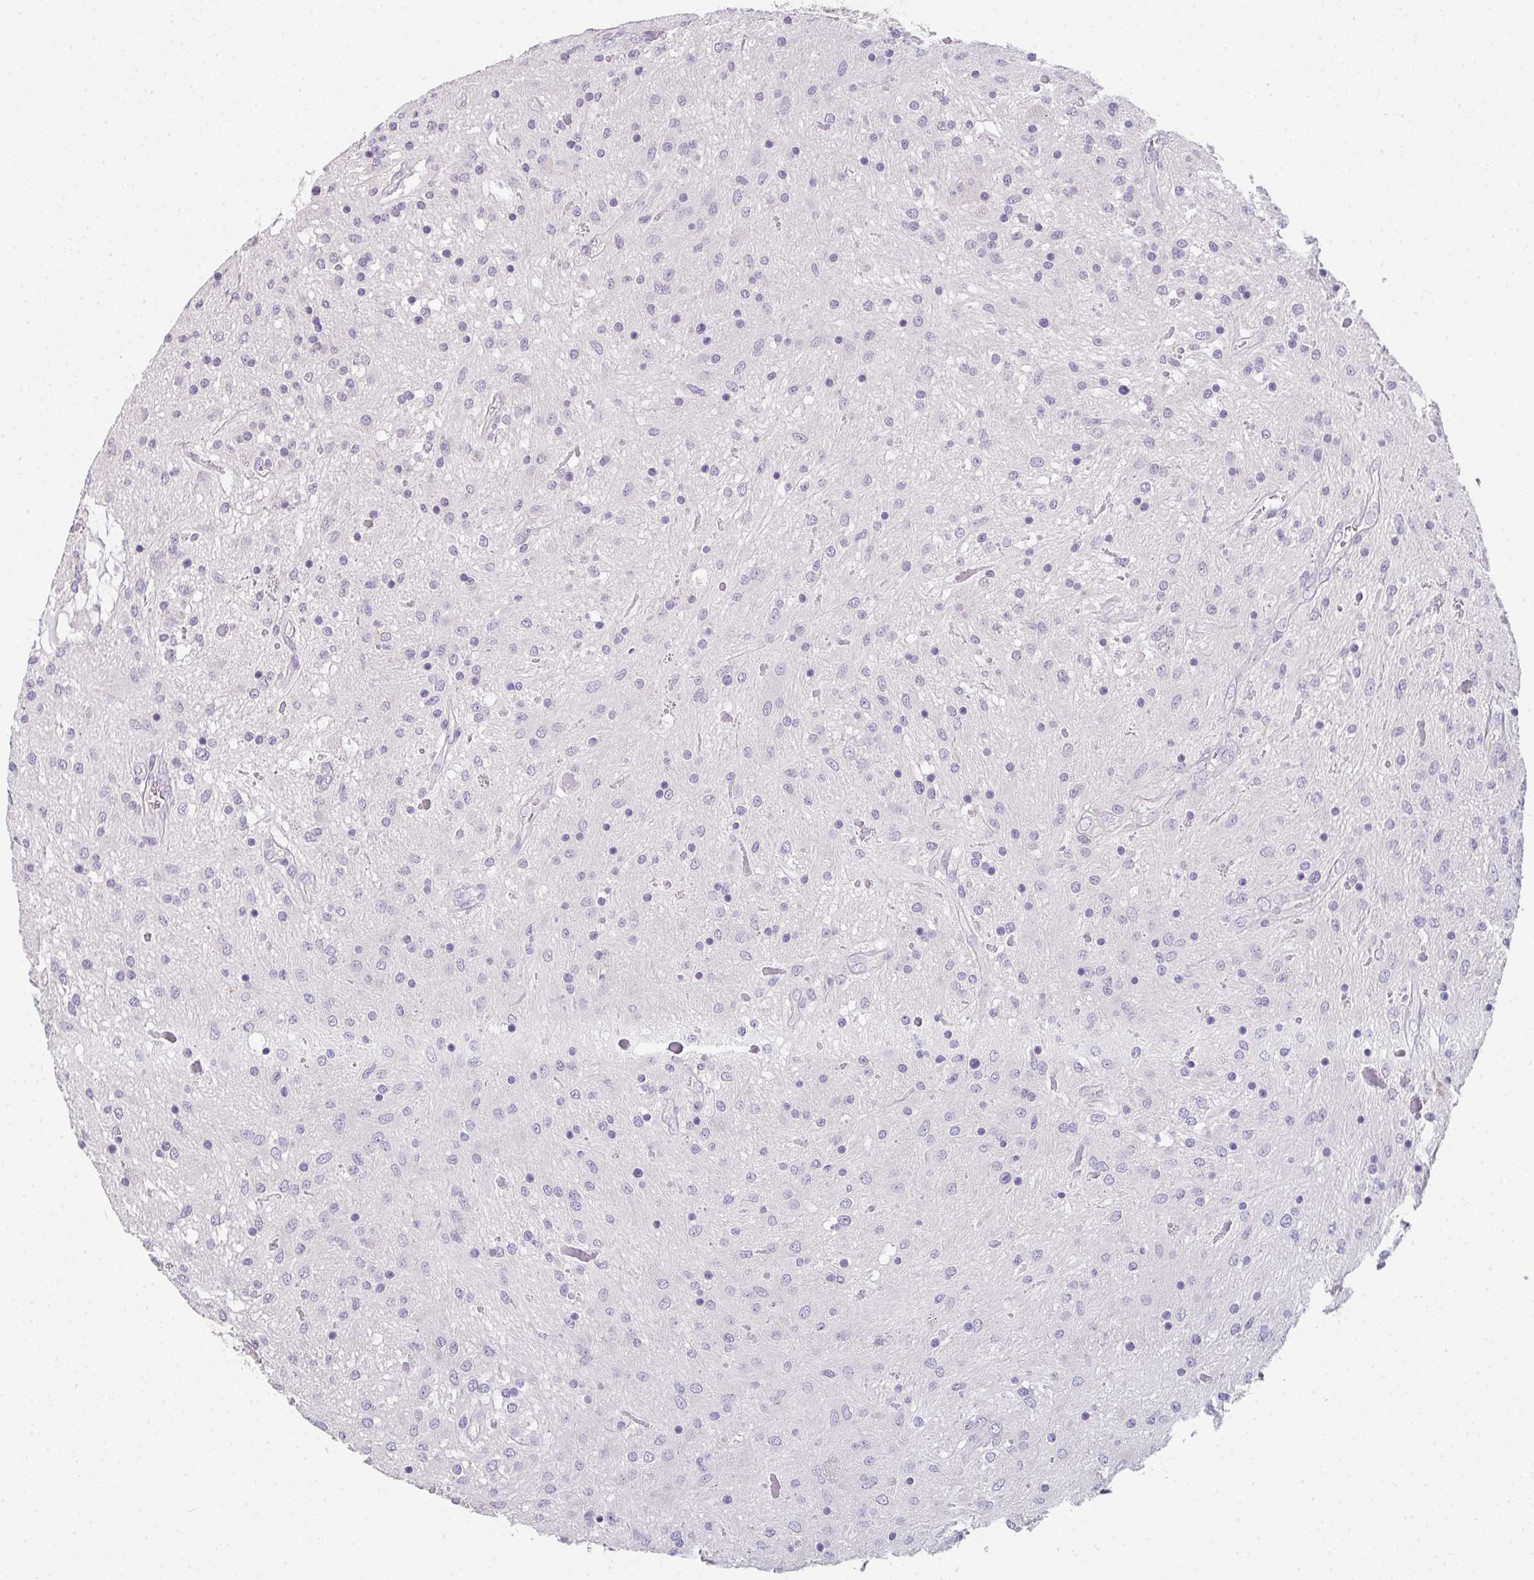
{"staining": {"intensity": "negative", "quantity": "none", "location": "none"}, "tissue": "glioma", "cell_type": "Tumor cells", "image_type": "cancer", "snomed": [{"axis": "morphology", "description": "Glioma, malignant, Low grade"}, {"axis": "topography", "description": "Cerebellum"}], "caption": "Immunohistochemical staining of low-grade glioma (malignant) reveals no significant expression in tumor cells.", "gene": "C1QTNF8", "patient": {"sex": "female", "age": 14}}